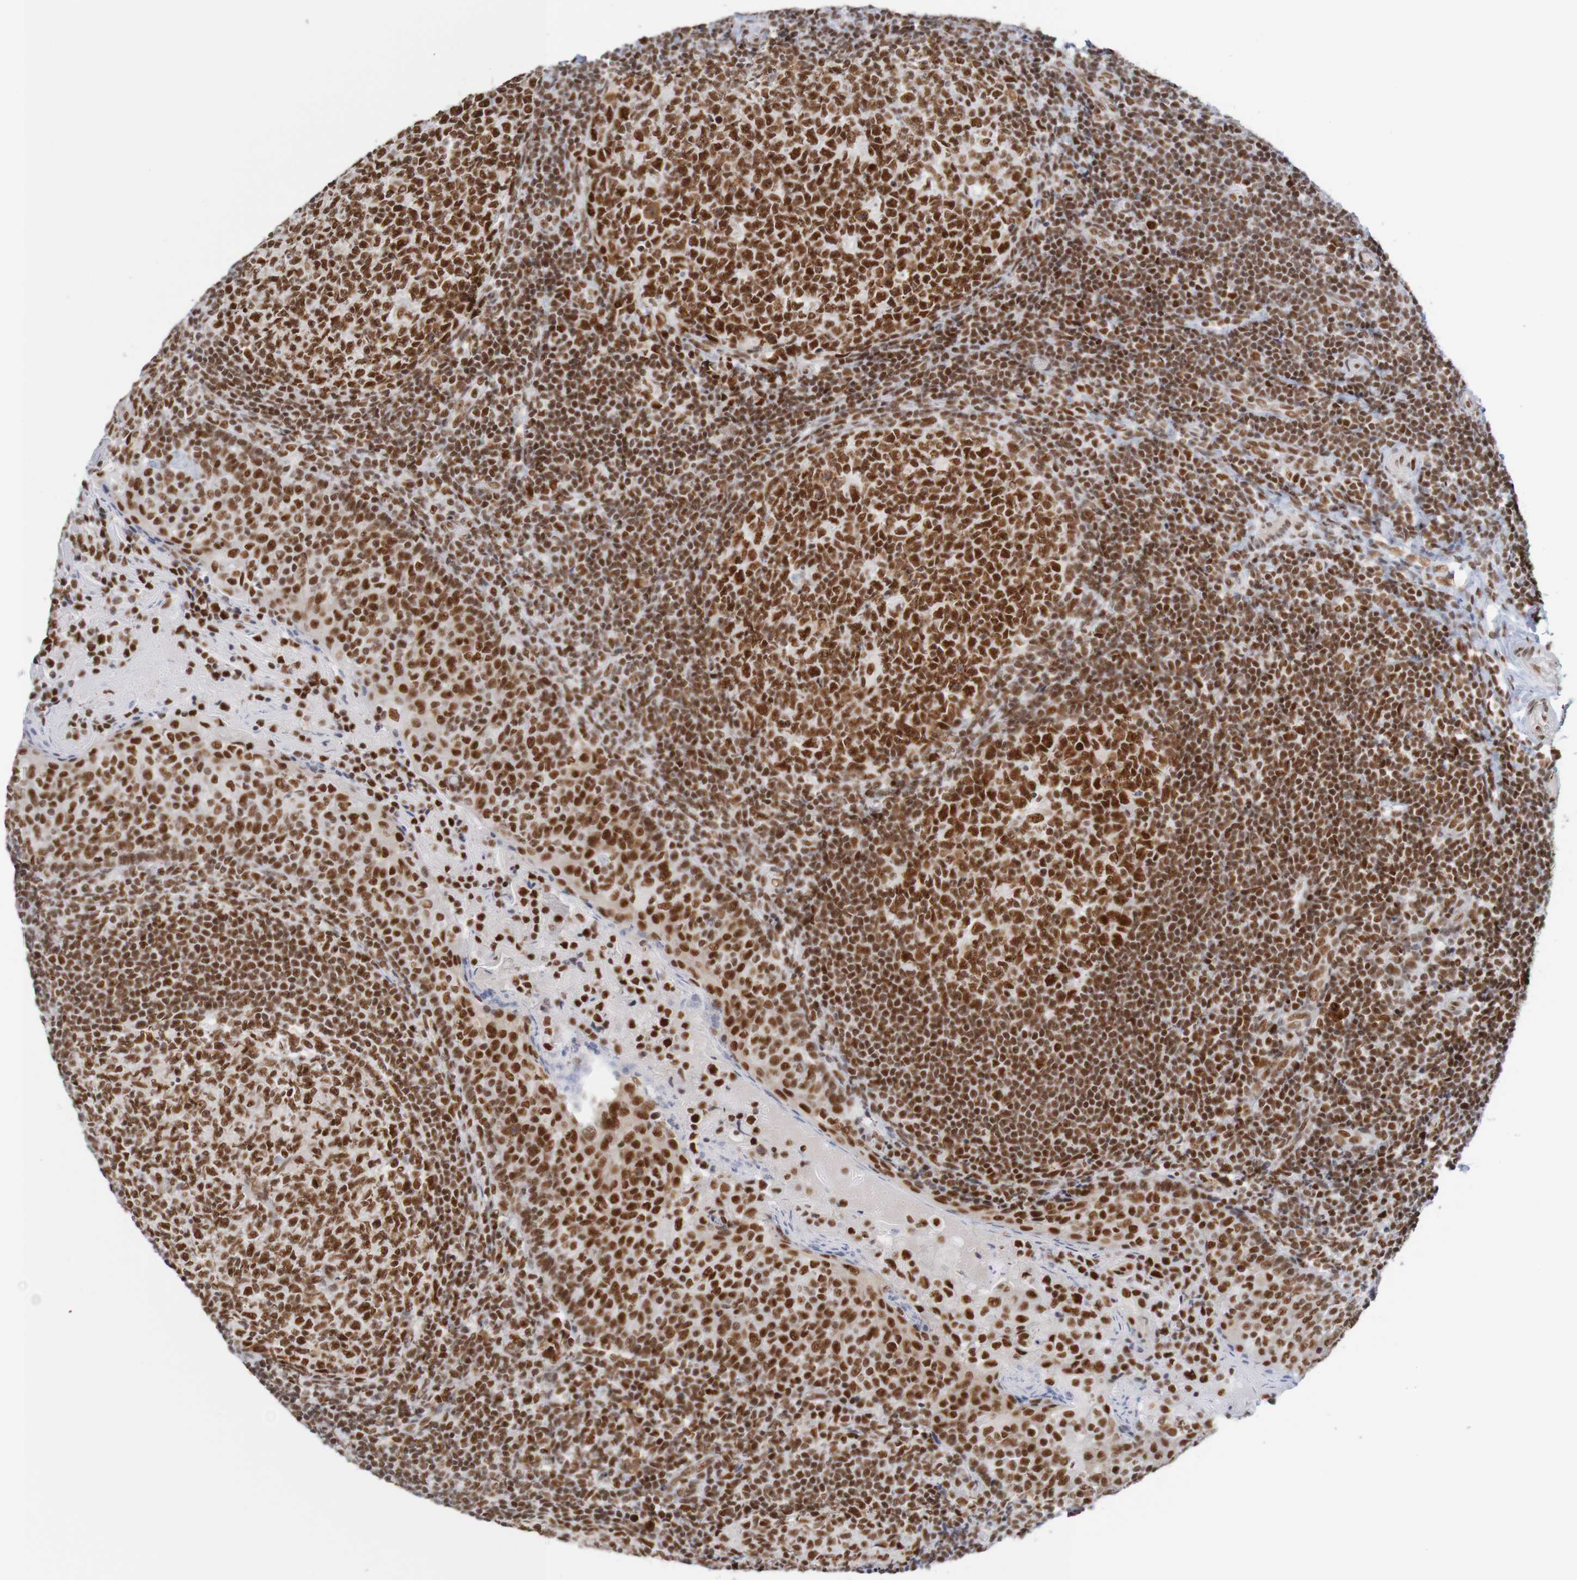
{"staining": {"intensity": "strong", "quantity": ">75%", "location": "nuclear"}, "tissue": "tonsil", "cell_type": "Germinal center cells", "image_type": "normal", "snomed": [{"axis": "morphology", "description": "Normal tissue, NOS"}, {"axis": "topography", "description": "Tonsil"}], "caption": "High-power microscopy captured an immunohistochemistry (IHC) image of unremarkable tonsil, revealing strong nuclear expression in about >75% of germinal center cells. The staining was performed using DAB (3,3'-diaminobenzidine), with brown indicating positive protein expression. Nuclei are stained blue with hematoxylin.", "gene": "THRAP3", "patient": {"sex": "female", "age": 19}}